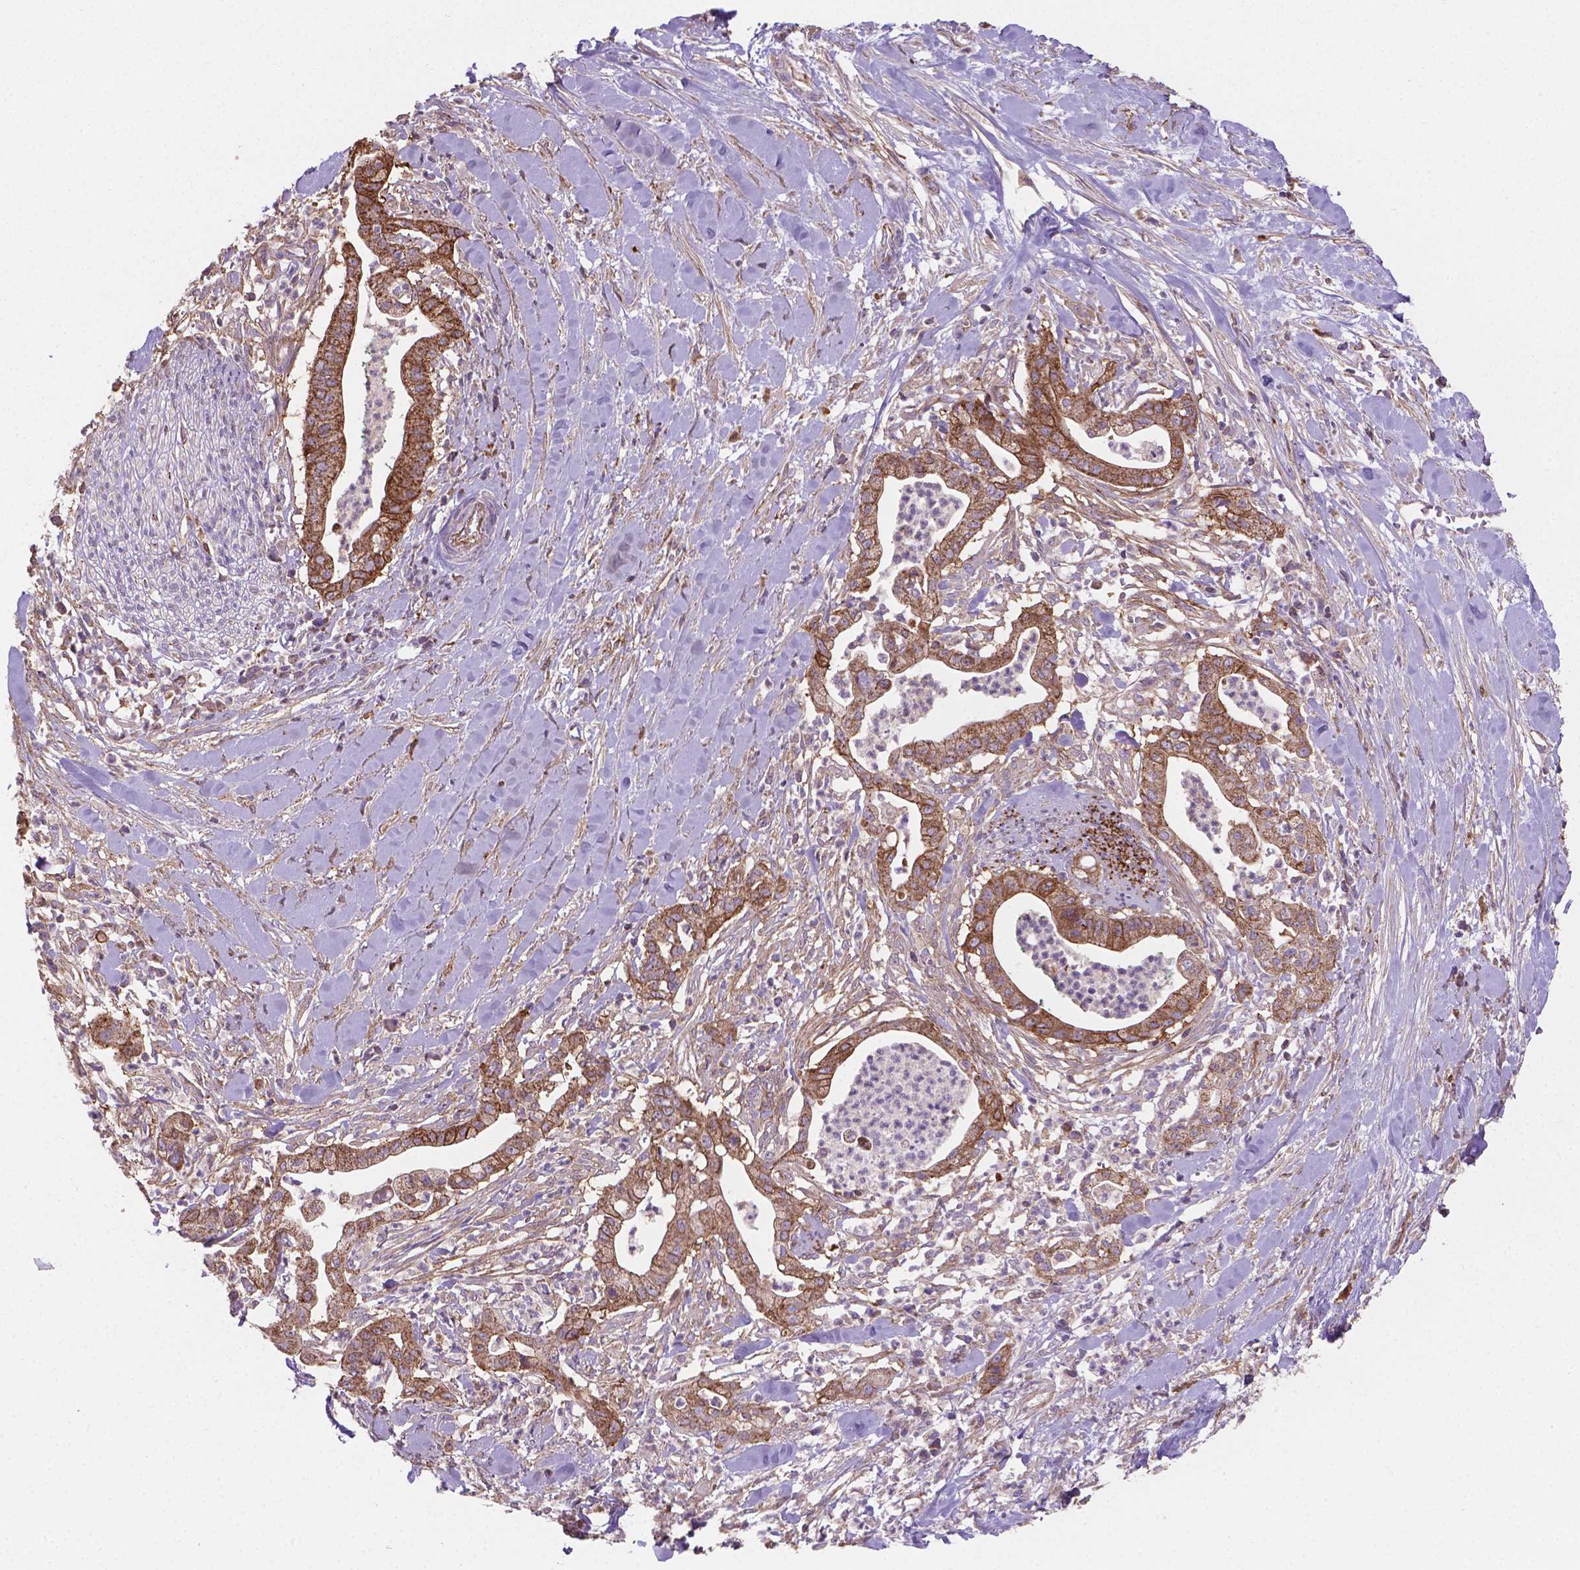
{"staining": {"intensity": "moderate", "quantity": ">75%", "location": "cytoplasmic/membranous"}, "tissue": "pancreatic cancer", "cell_type": "Tumor cells", "image_type": "cancer", "snomed": [{"axis": "morphology", "description": "Normal tissue, NOS"}, {"axis": "morphology", "description": "Adenocarcinoma, NOS"}, {"axis": "topography", "description": "Lymph node"}, {"axis": "topography", "description": "Pancreas"}], "caption": "Immunohistochemistry photomicrograph of neoplastic tissue: human pancreatic cancer stained using immunohistochemistry demonstrates medium levels of moderate protein expression localized specifically in the cytoplasmic/membranous of tumor cells, appearing as a cytoplasmic/membranous brown color.", "gene": "TCAF1", "patient": {"sex": "female", "age": 58}}